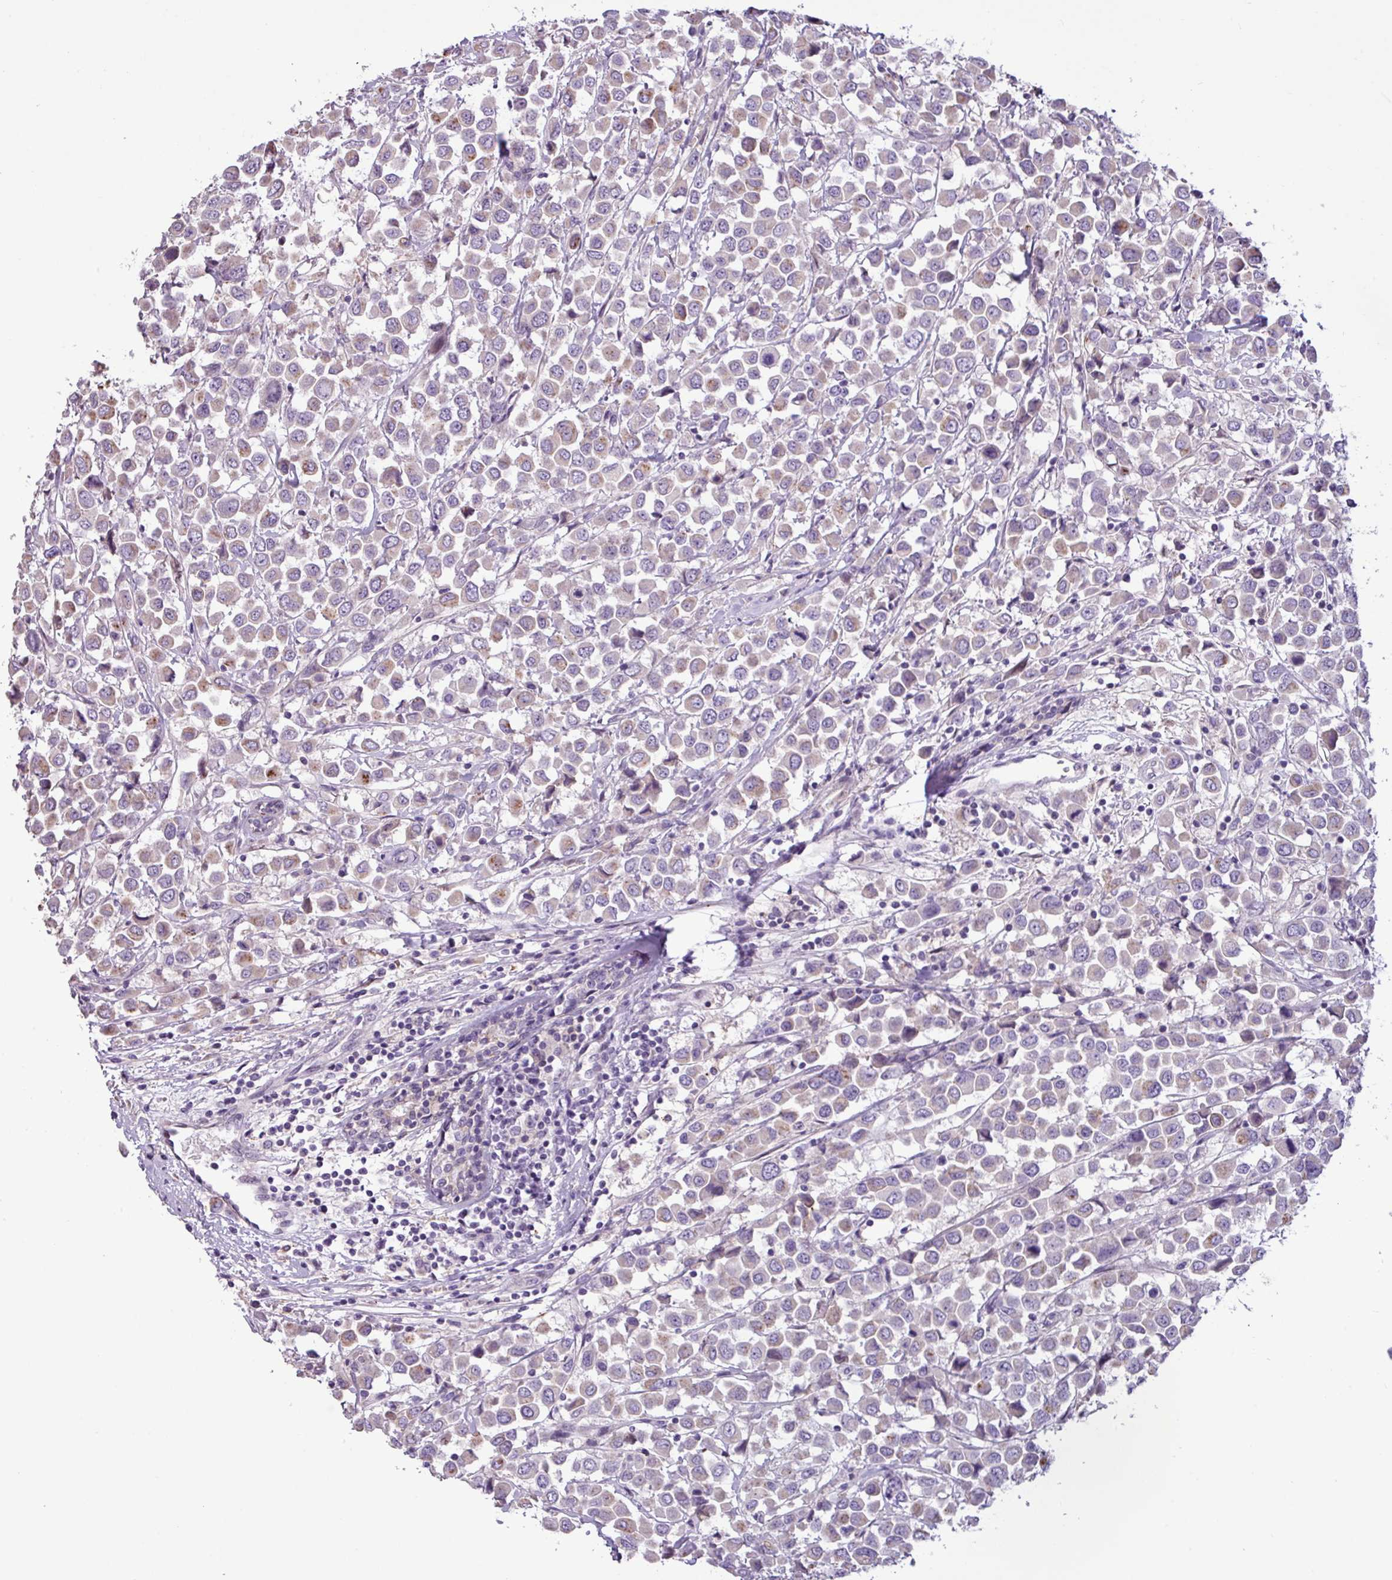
{"staining": {"intensity": "moderate", "quantity": "<25%", "location": "cytoplasmic/membranous,nuclear"}, "tissue": "breast cancer", "cell_type": "Tumor cells", "image_type": "cancer", "snomed": [{"axis": "morphology", "description": "Duct carcinoma"}, {"axis": "topography", "description": "Breast"}], "caption": "Immunohistochemistry (IHC) image of intraductal carcinoma (breast) stained for a protein (brown), which displays low levels of moderate cytoplasmic/membranous and nuclear staining in about <25% of tumor cells.", "gene": "PNLDC1", "patient": {"sex": "female", "age": 61}}